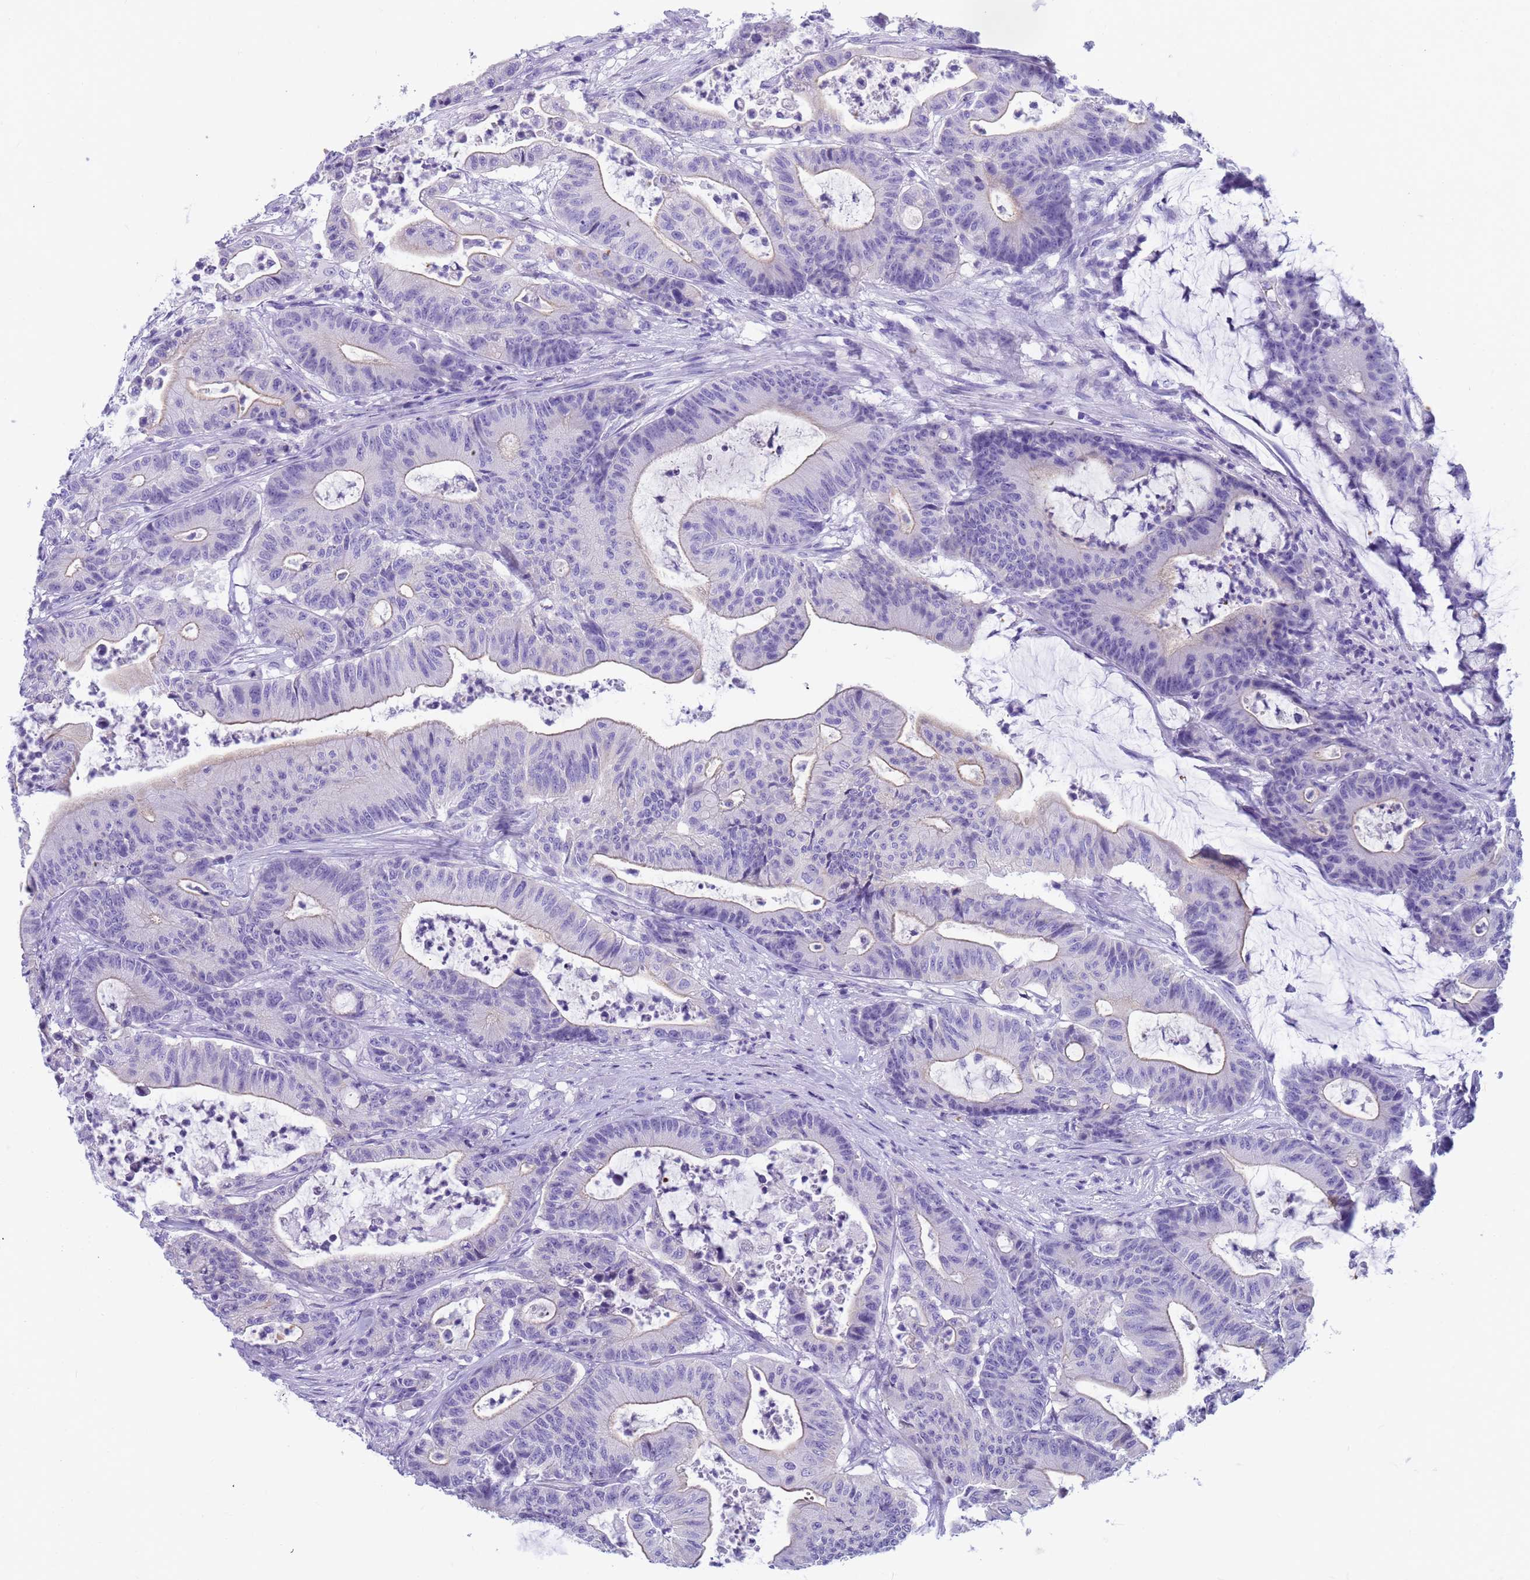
{"staining": {"intensity": "negative", "quantity": "none", "location": "none"}, "tissue": "colorectal cancer", "cell_type": "Tumor cells", "image_type": "cancer", "snomed": [{"axis": "morphology", "description": "Adenocarcinoma, NOS"}, {"axis": "topography", "description": "Colon"}], "caption": "An IHC photomicrograph of colorectal adenocarcinoma is shown. There is no staining in tumor cells of colorectal adenocarcinoma.", "gene": "RNASE2", "patient": {"sex": "female", "age": 84}}